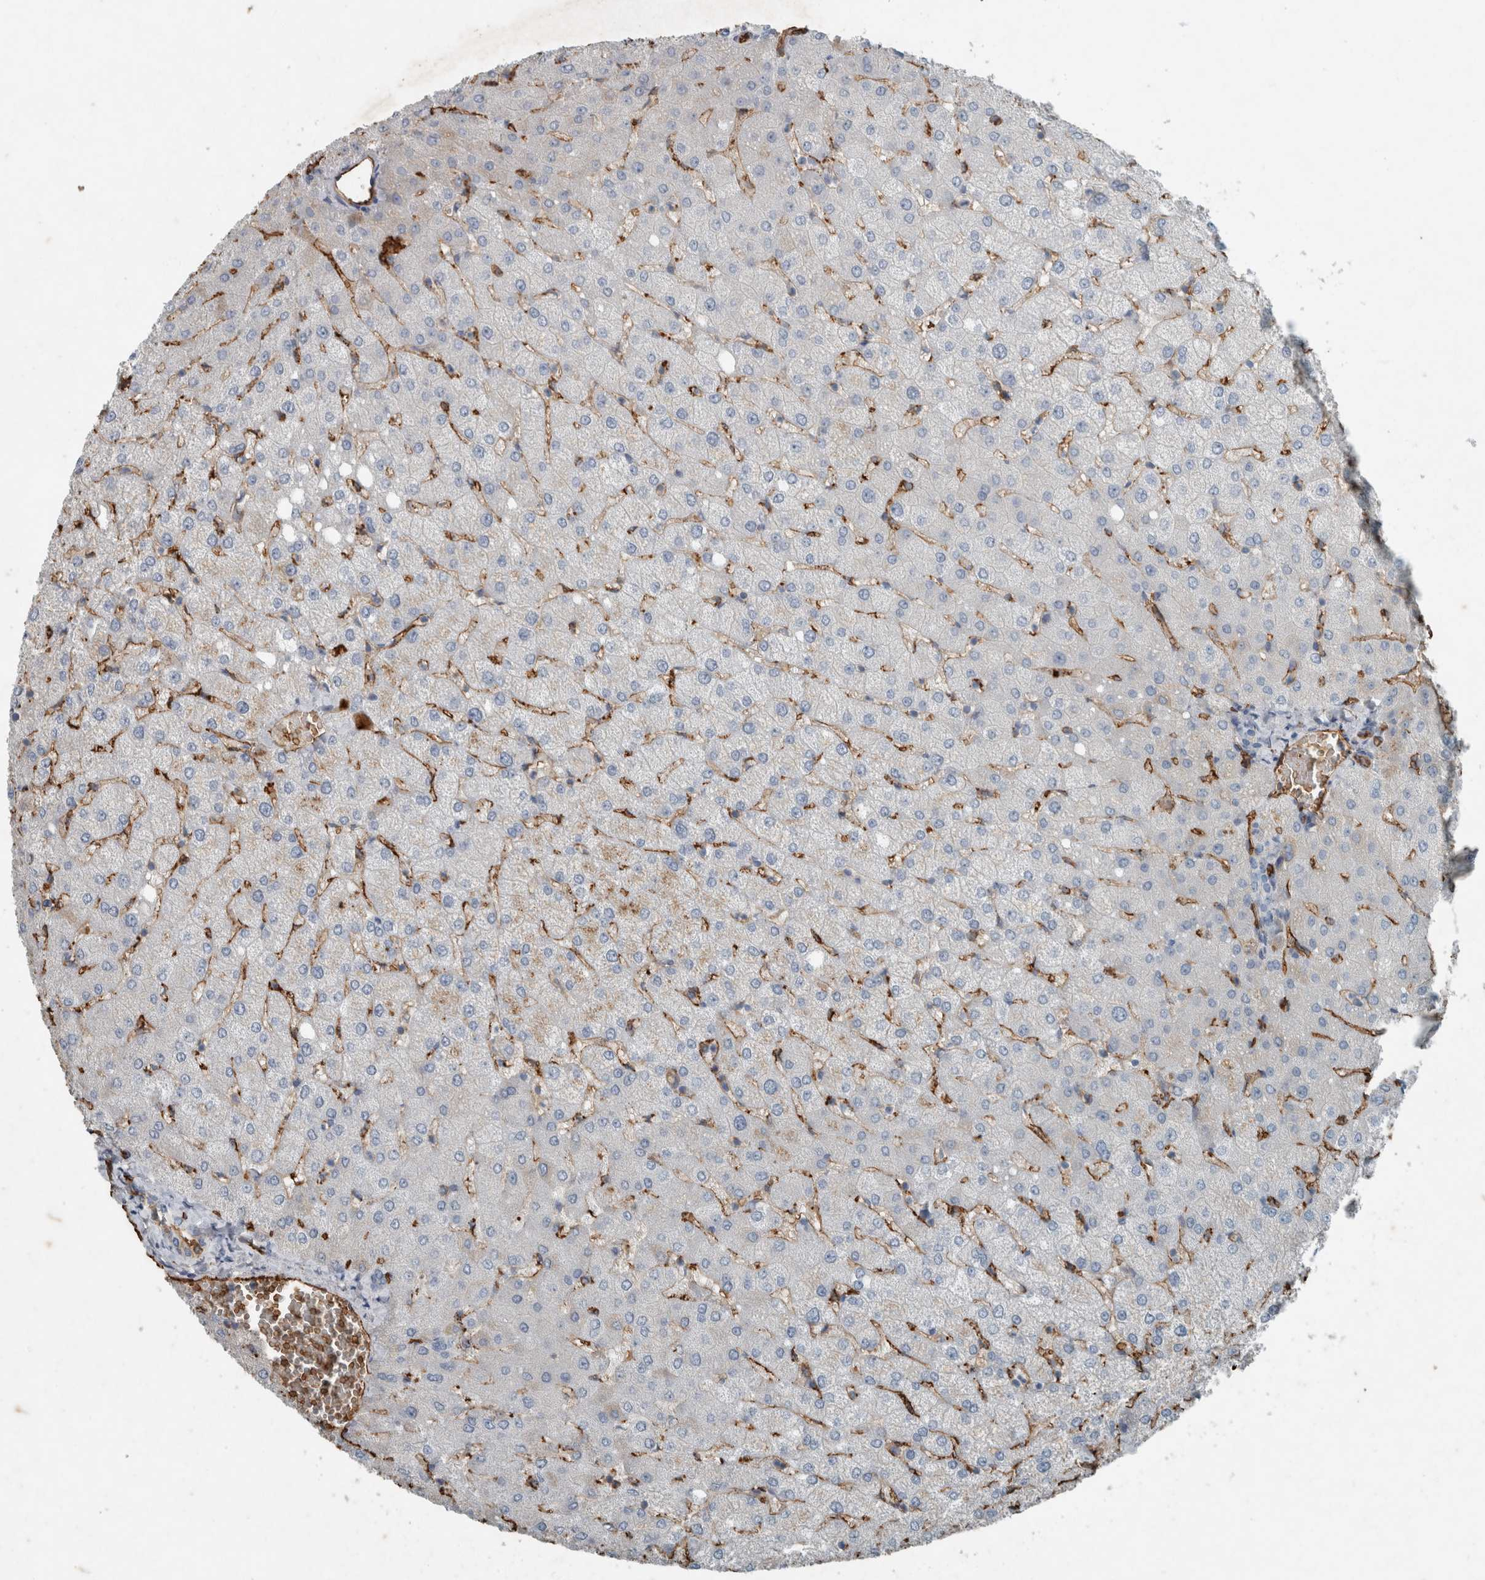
{"staining": {"intensity": "negative", "quantity": "none", "location": "none"}, "tissue": "liver", "cell_type": "Cholangiocytes", "image_type": "normal", "snomed": [{"axis": "morphology", "description": "Normal tissue, NOS"}, {"axis": "topography", "description": "Liver"}], "caption": "This is an IHC photomicrograph of unremarkable liver. There is no staining in cholangiocytes.", "gene": "LBP", "patient": {"sex": "female", "age": 54}}